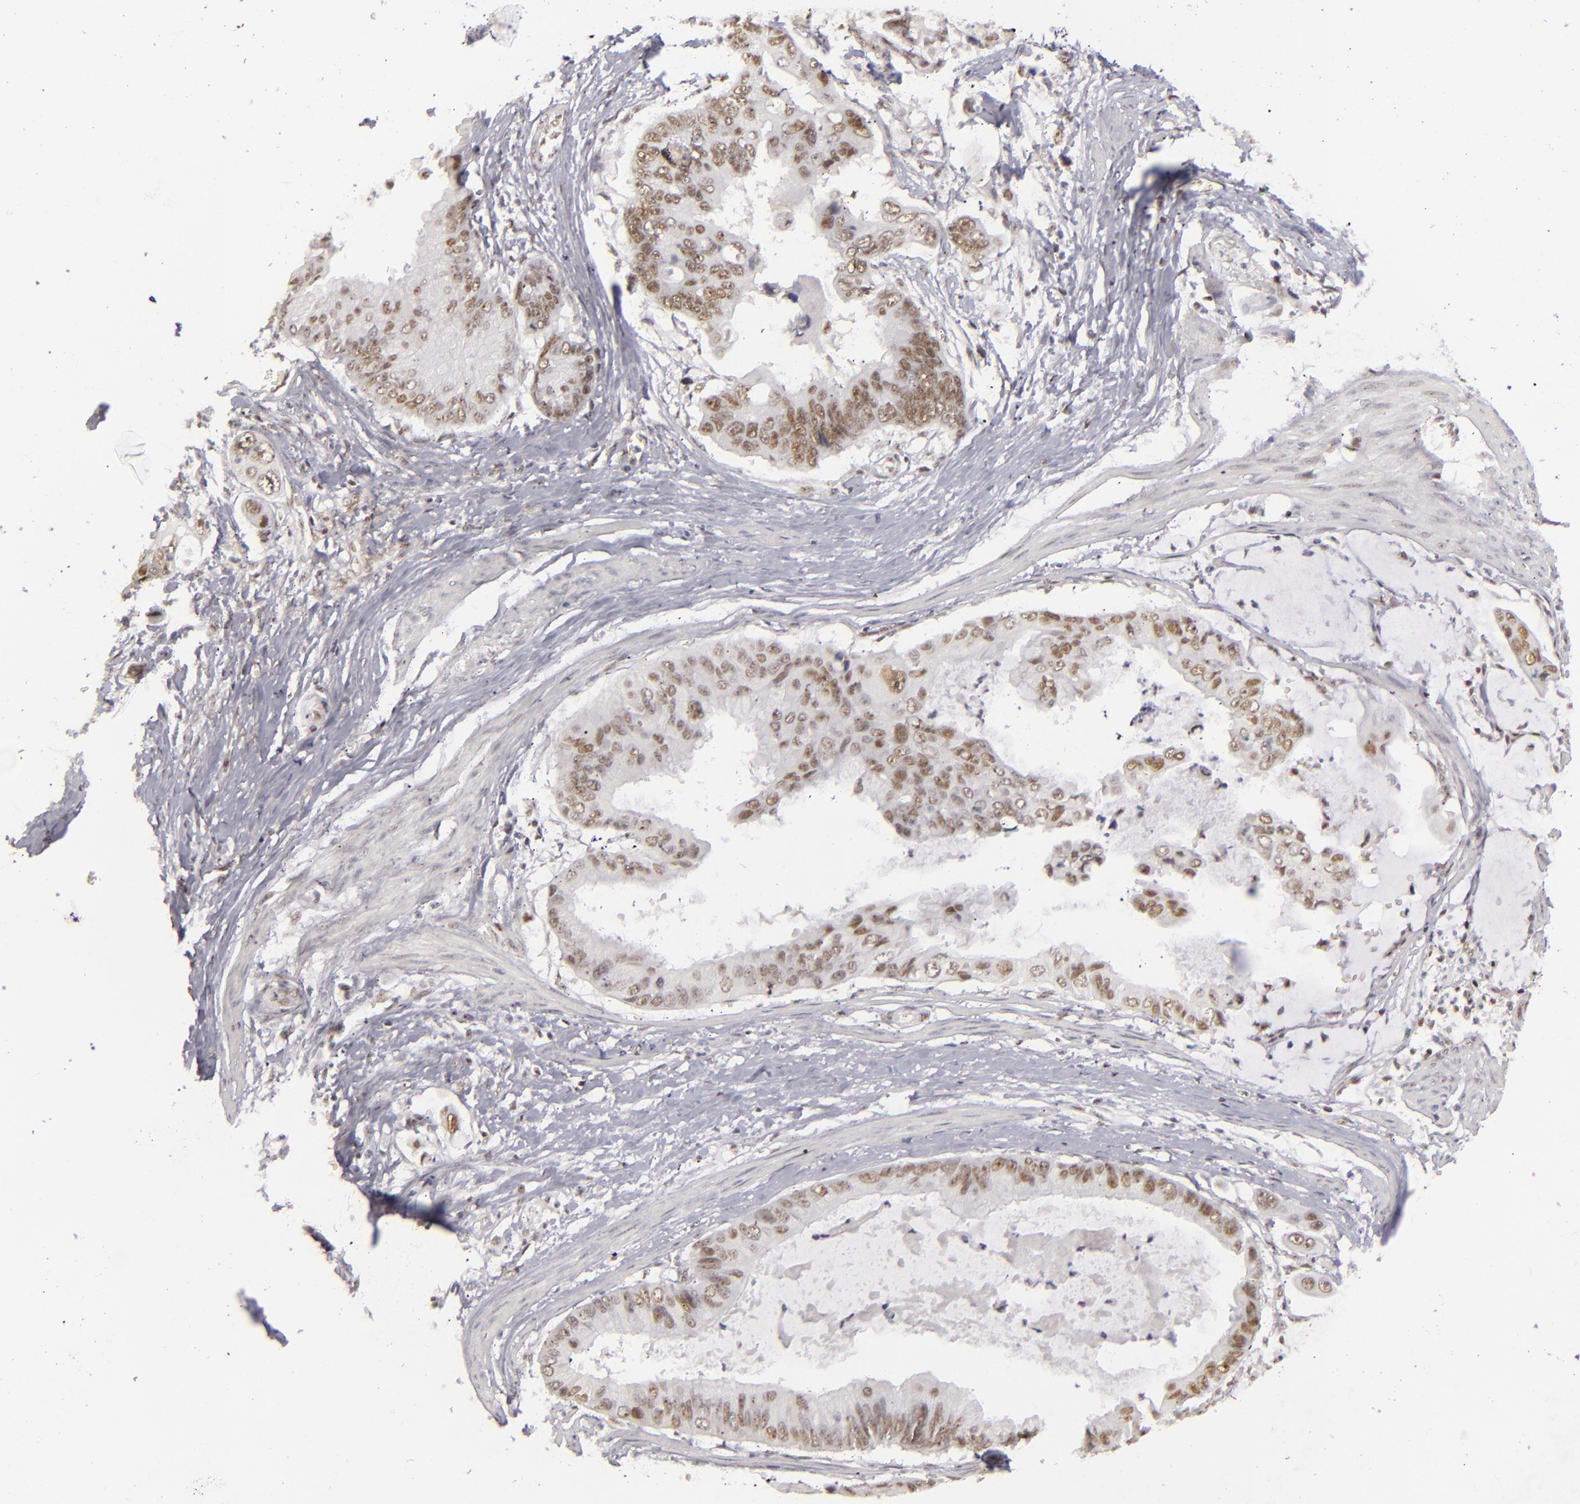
{"staining": {"intensity": "moderate", "quantity": ">75%", "location": "nuclear"}, "tissue": "stomach cancer", "cell_type": "Tumor cells", "image_type": "cancer", "snomed": [{"axis": "morphology", "description": "Adenocarcinoma, NOS"}, {"axis": "topography", "description": "Stomach, upper"}], "caption": "DAB immunohistochemical staining of human adenocarcinoma (stomach) reveals moderate nuclear protein staining in approximately >75% of tumor cells.", "gene": "DAXX", "patient": {"sex": "male", "age": 80}}